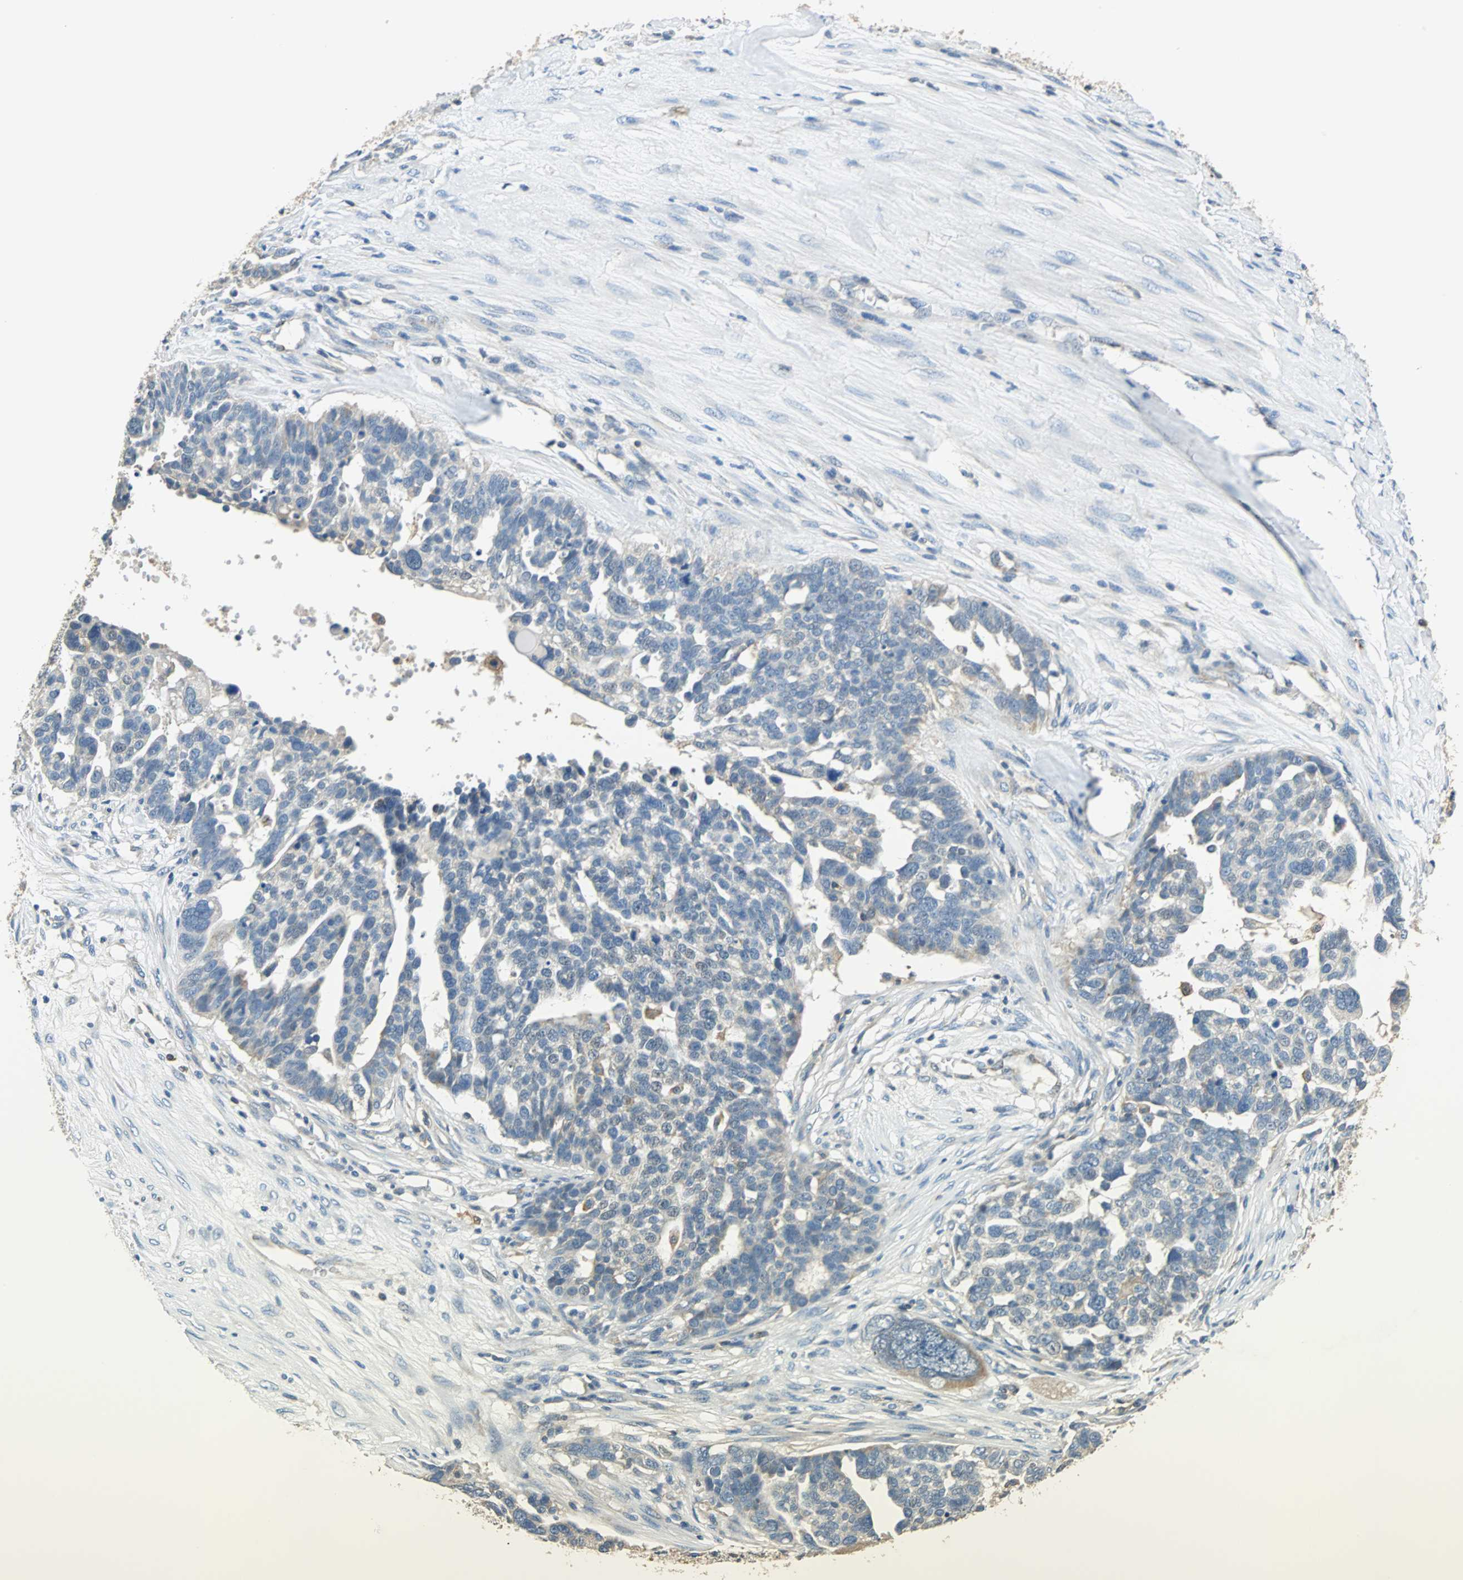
{"staining": {"intensity": "weak", "quantity": "25%-75%", "location": "cytoplasmic/membranous"}, "tissue": "ovarian cancer", "cell_type": "Tumor cells", "image_type": "cancer", "snomed": [{"axis": "morphology", "description": "Cystadenocarcinoma, serous, NOS"}, {"axis": "topography", "description": "Ovary"}], "caption": "Human ovarian cancer (serous cystadenocarcinoma) stained for a protein (brown) shows weak cytoplasmic/membranous positive expression in about 25%-75% of tumor cells.", "gene": "CPA3", "patient": {"sex": "female", "age": 59}}